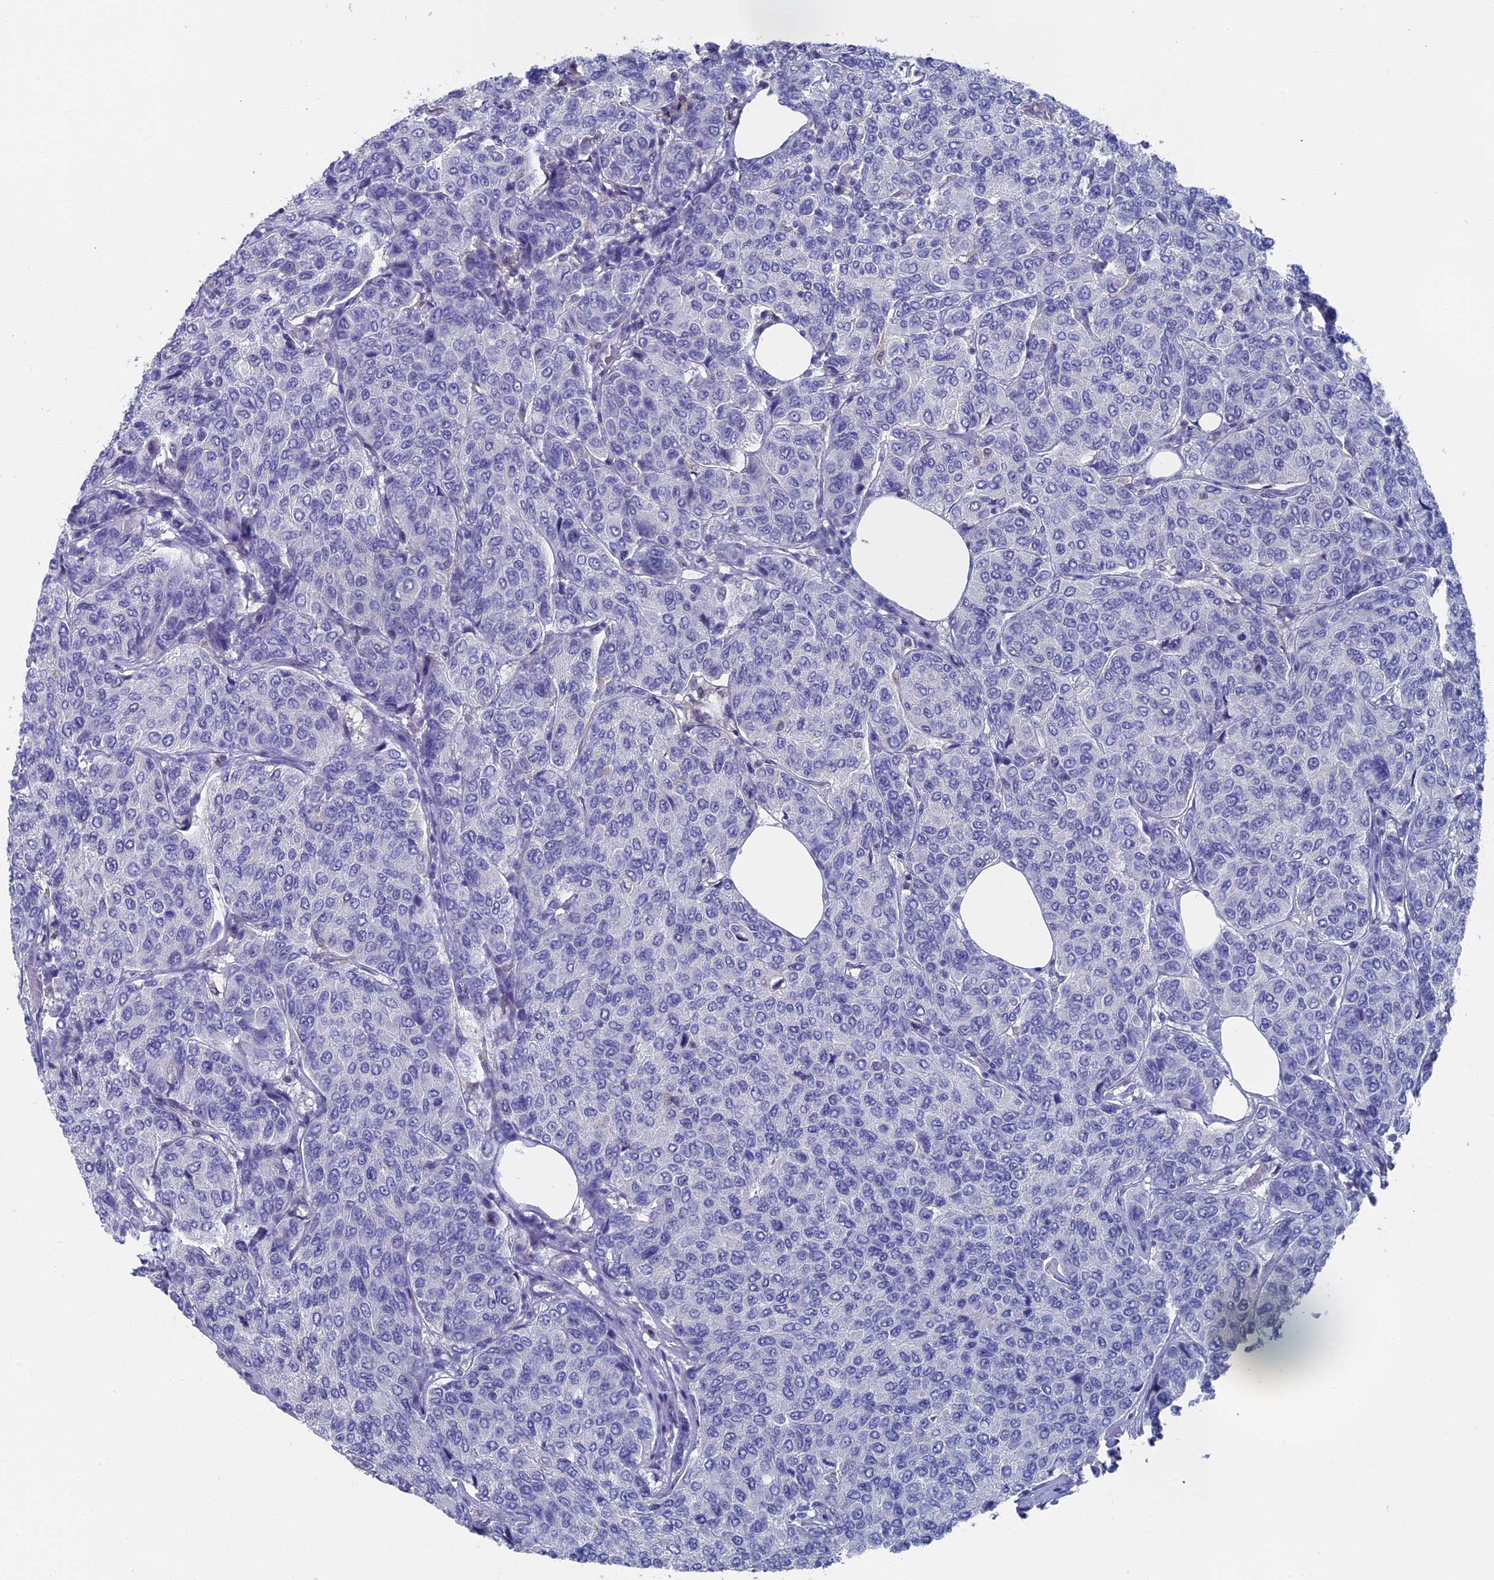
{"staining": {"intensity": "negative", "quantity": "none", "location": "none"}, "tissue": "breast cancer", "cell_type": "Tumor cells", "image_type": "cancer", "snomed": [{"axis": "morphology", "description": "Duct carcinoma"}, {"axis": "topography", "description": "Breast"}], "caption": "Breast cancer (infiltrating ductal carcinoma) stained for a protein using immunohistochemistry (IHC) displays no staining tumor cells.", "gene": "NCF4", "patient": {"sex": "female", "age": 55}}